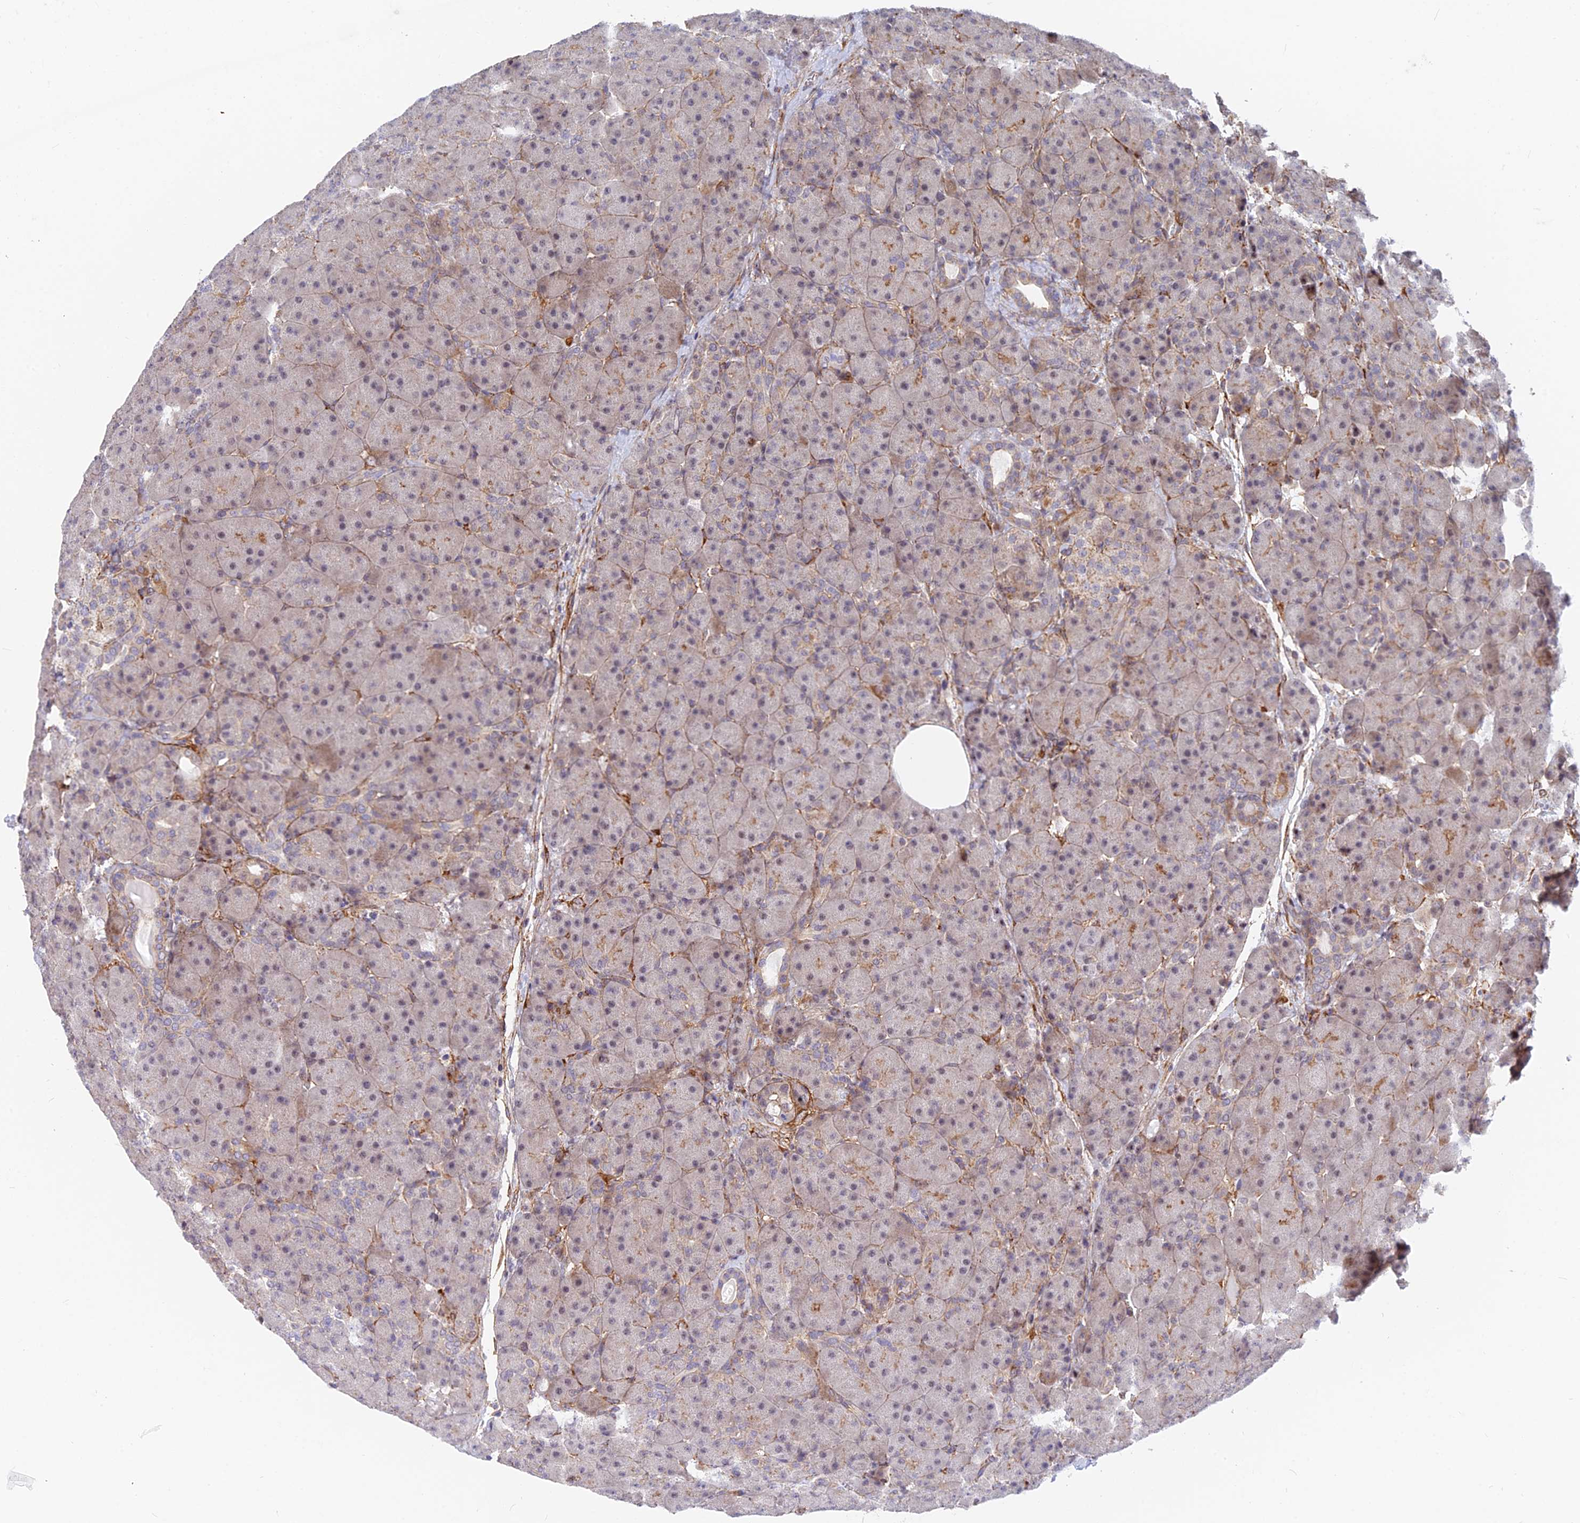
{"staining": {"intensity": "weak", "quantity": "<25%", "location": "nuclear"}, "tissue": "pancreas", "cell_type": "Exocrine glandular cells", "image_type": "normal", "snomed": [{"axis": "morphology", "description": "Normal tissue, NOS"}, {"axis": "topography", "description": "Pancreas"}], "caption": "IHC histopathology image of normal human pancreas stained for a protein (brown), which demonstrates no expression in exocrine glandular cells. (DAB (3,3'-diaminobenzidine) IHC visualized using brightfield microscopy, high magnification).", "gene": "VSTM2L", "patient": {"sex": "male", "age": 66}}